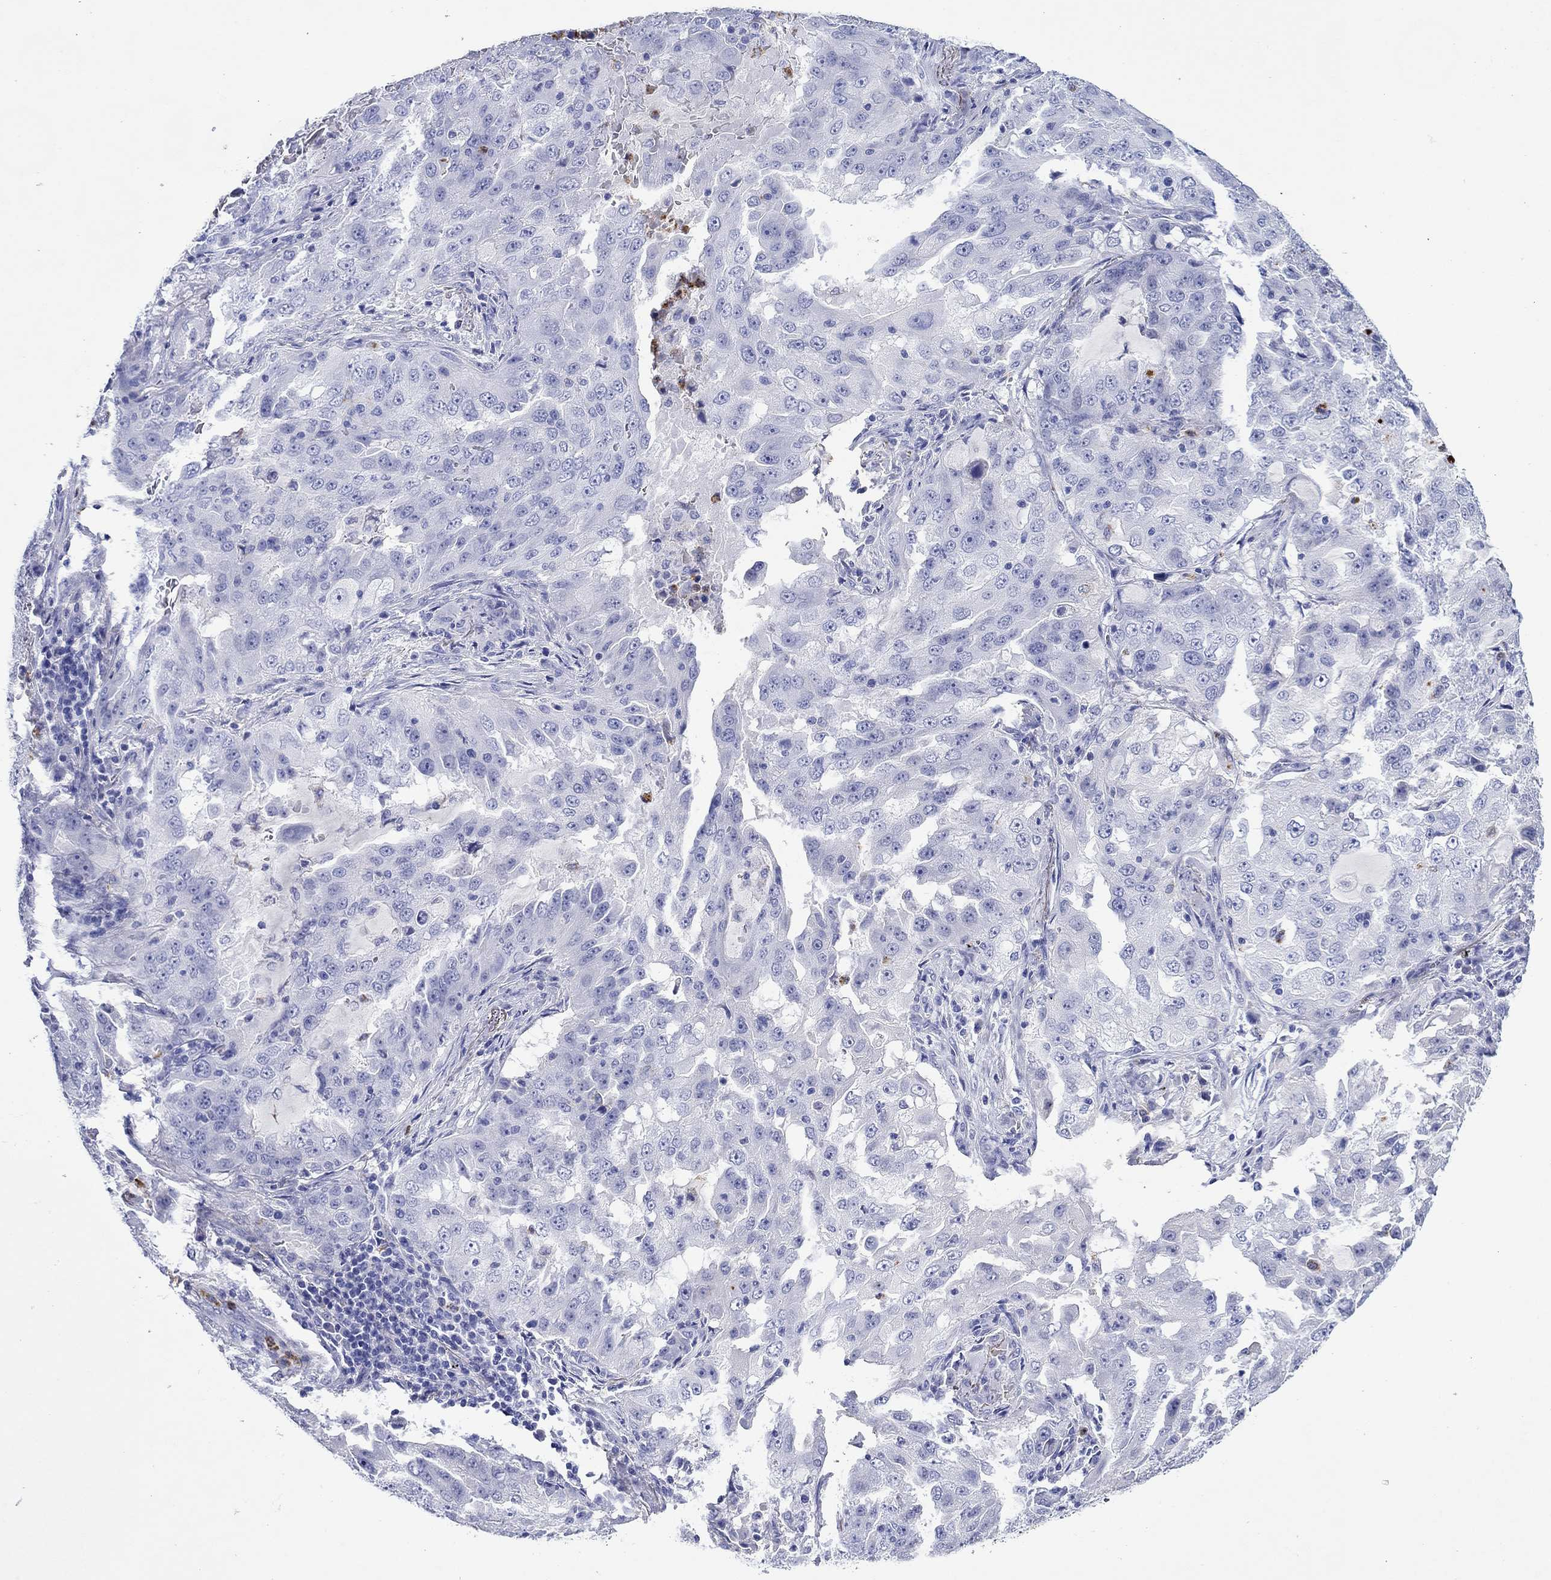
{"staining": {"intensity": "negative", "quantity": "none", "location": "none"}, "tissue": "lung cancer", "cell_type": "Tumor cells", "image_type": "cancer", "snomed": [{"axis": "morphology", "description": "Adenocarcinoma, NOS"}, {"axis": "topography", "description": "Lung"}], "caption": "Immunohistochemistry (IHC) of human adenocarcinoma (lung) demonstrates no expression in tumor cells. Brightfield microscopy of immunohistochemistry (IHC) stained with DAB (3,3'-diaminobenzidine) (brown) and hematoxylin (blue), captured at high magnification.", "gene": "EPX", "patient": {"sex": "female", "age": 61}}